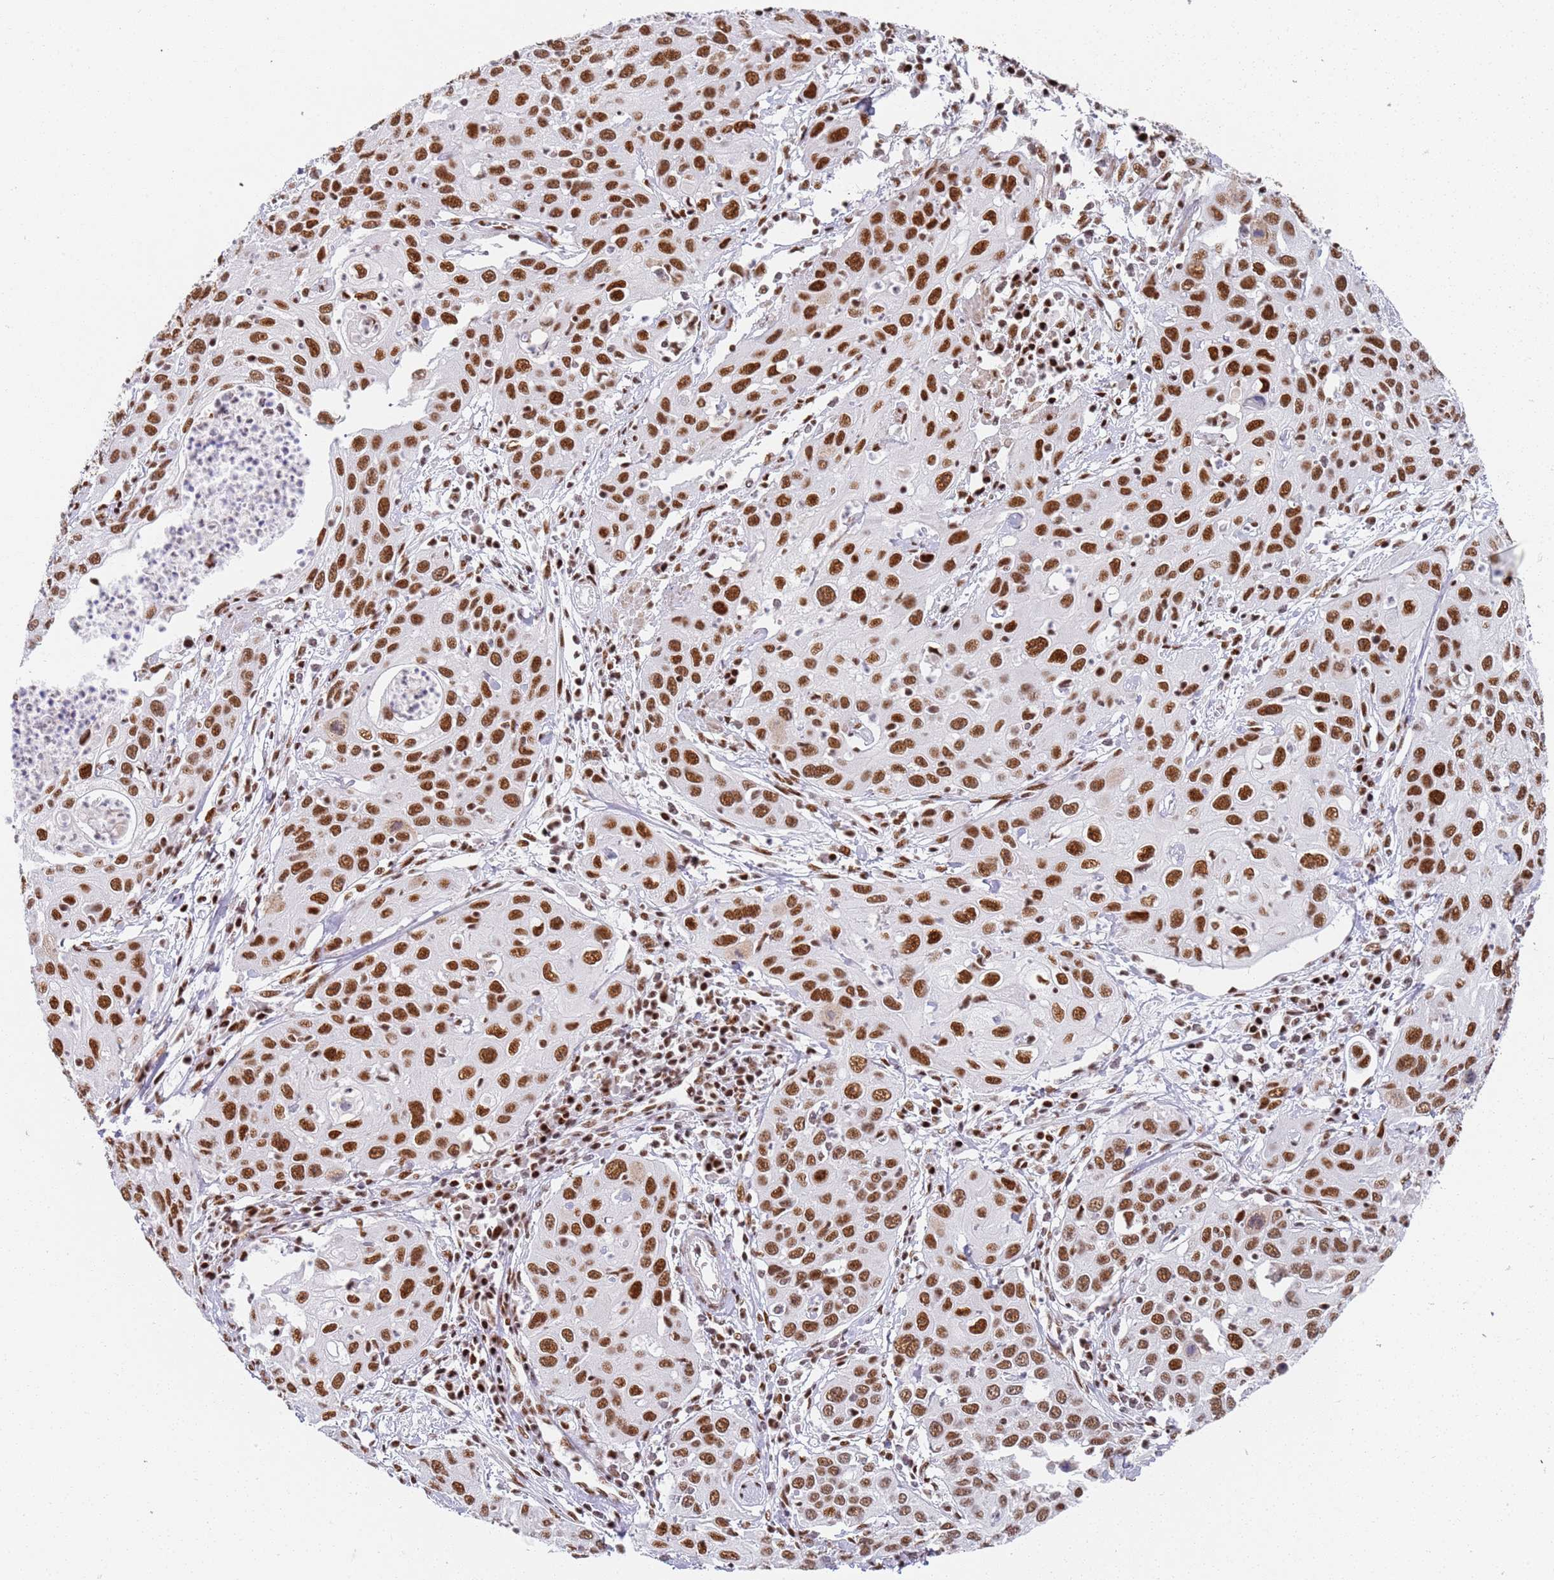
{"staining": {"intensity": "strong", "quantity": ">75%", "location": "nuclear"}, "tissue": "cervical cancer", "cell_type": "Tumor cells", "image_type": "cancer", "snomed": [{"axis": "morphology", "description": "Squamous cell carcinoma, NOS"}, {"axis": "topography", "description": "Cervix"}], "caption": "Strong nuclear protein staining is seen in approximately >75% of tumor cells in cervical cancer.", "gene": "AKAP8L", "patient": {"sex": "female", "age": 36}}